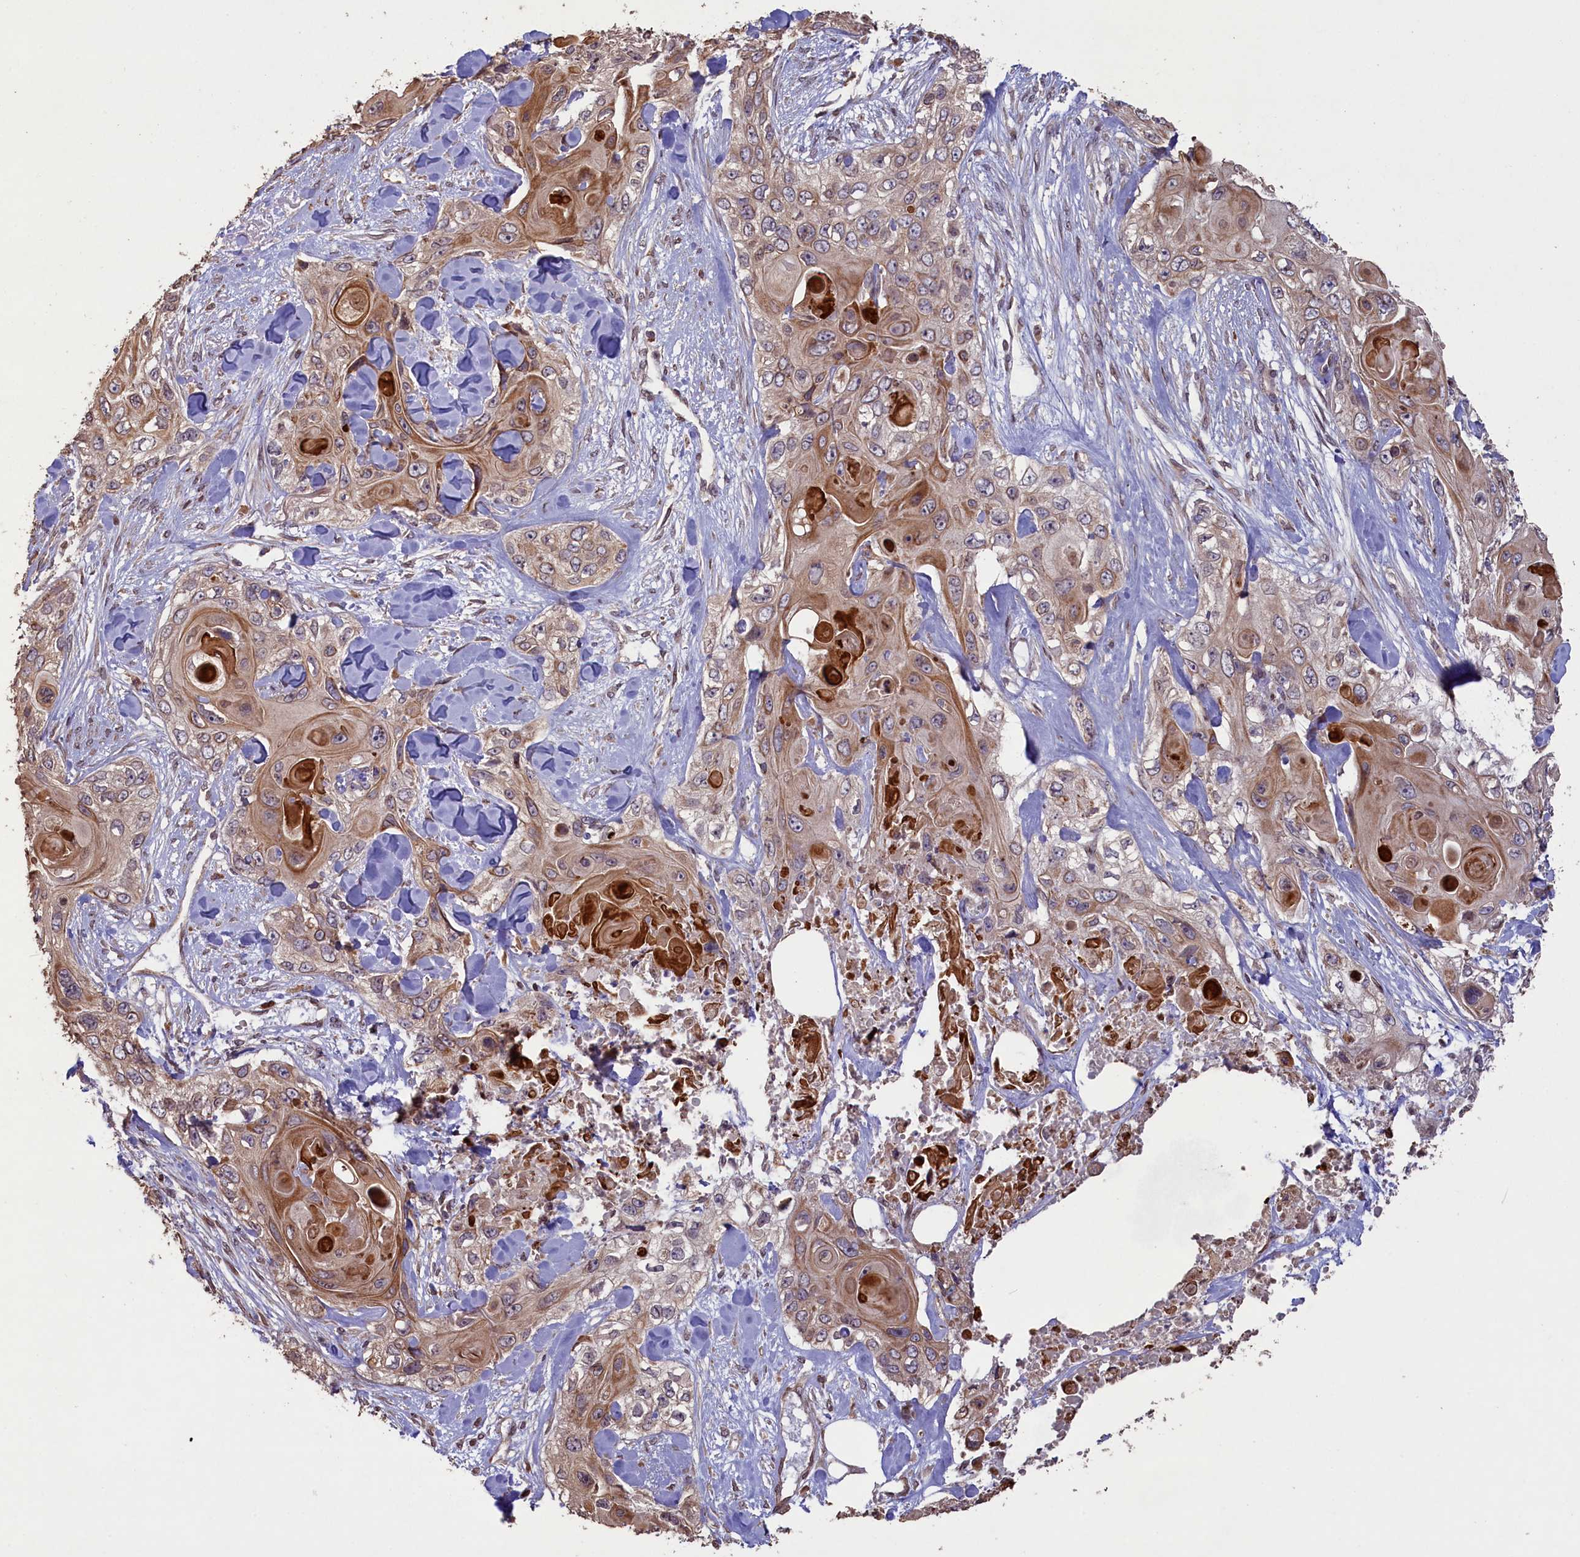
{"staining": {"intensity": "moderate", "quantity": ">75%", "location": "cytoplasmic/membranous"}, "tissue": "skin cancer", "cell_type": "Tumor cells", "image_type": "cancer", "snomed": [{"axis": "morphology", "description": "Normal tissue, NOS"}, {"axis": "morphology", "description": "Squamous cell carcinoma, NOS"}, {"axis": "topography", "description": "Skin"}], "caption": "Protein staining of skin cancer tissue reveals moderate cytoplasmic/membranous expression in about >75% of tumor cells. (DAB IHC with brightfield microscopy, high magnification).", "gene": "SLC38A7", "patient": {"sex": "male", "age": 72}}